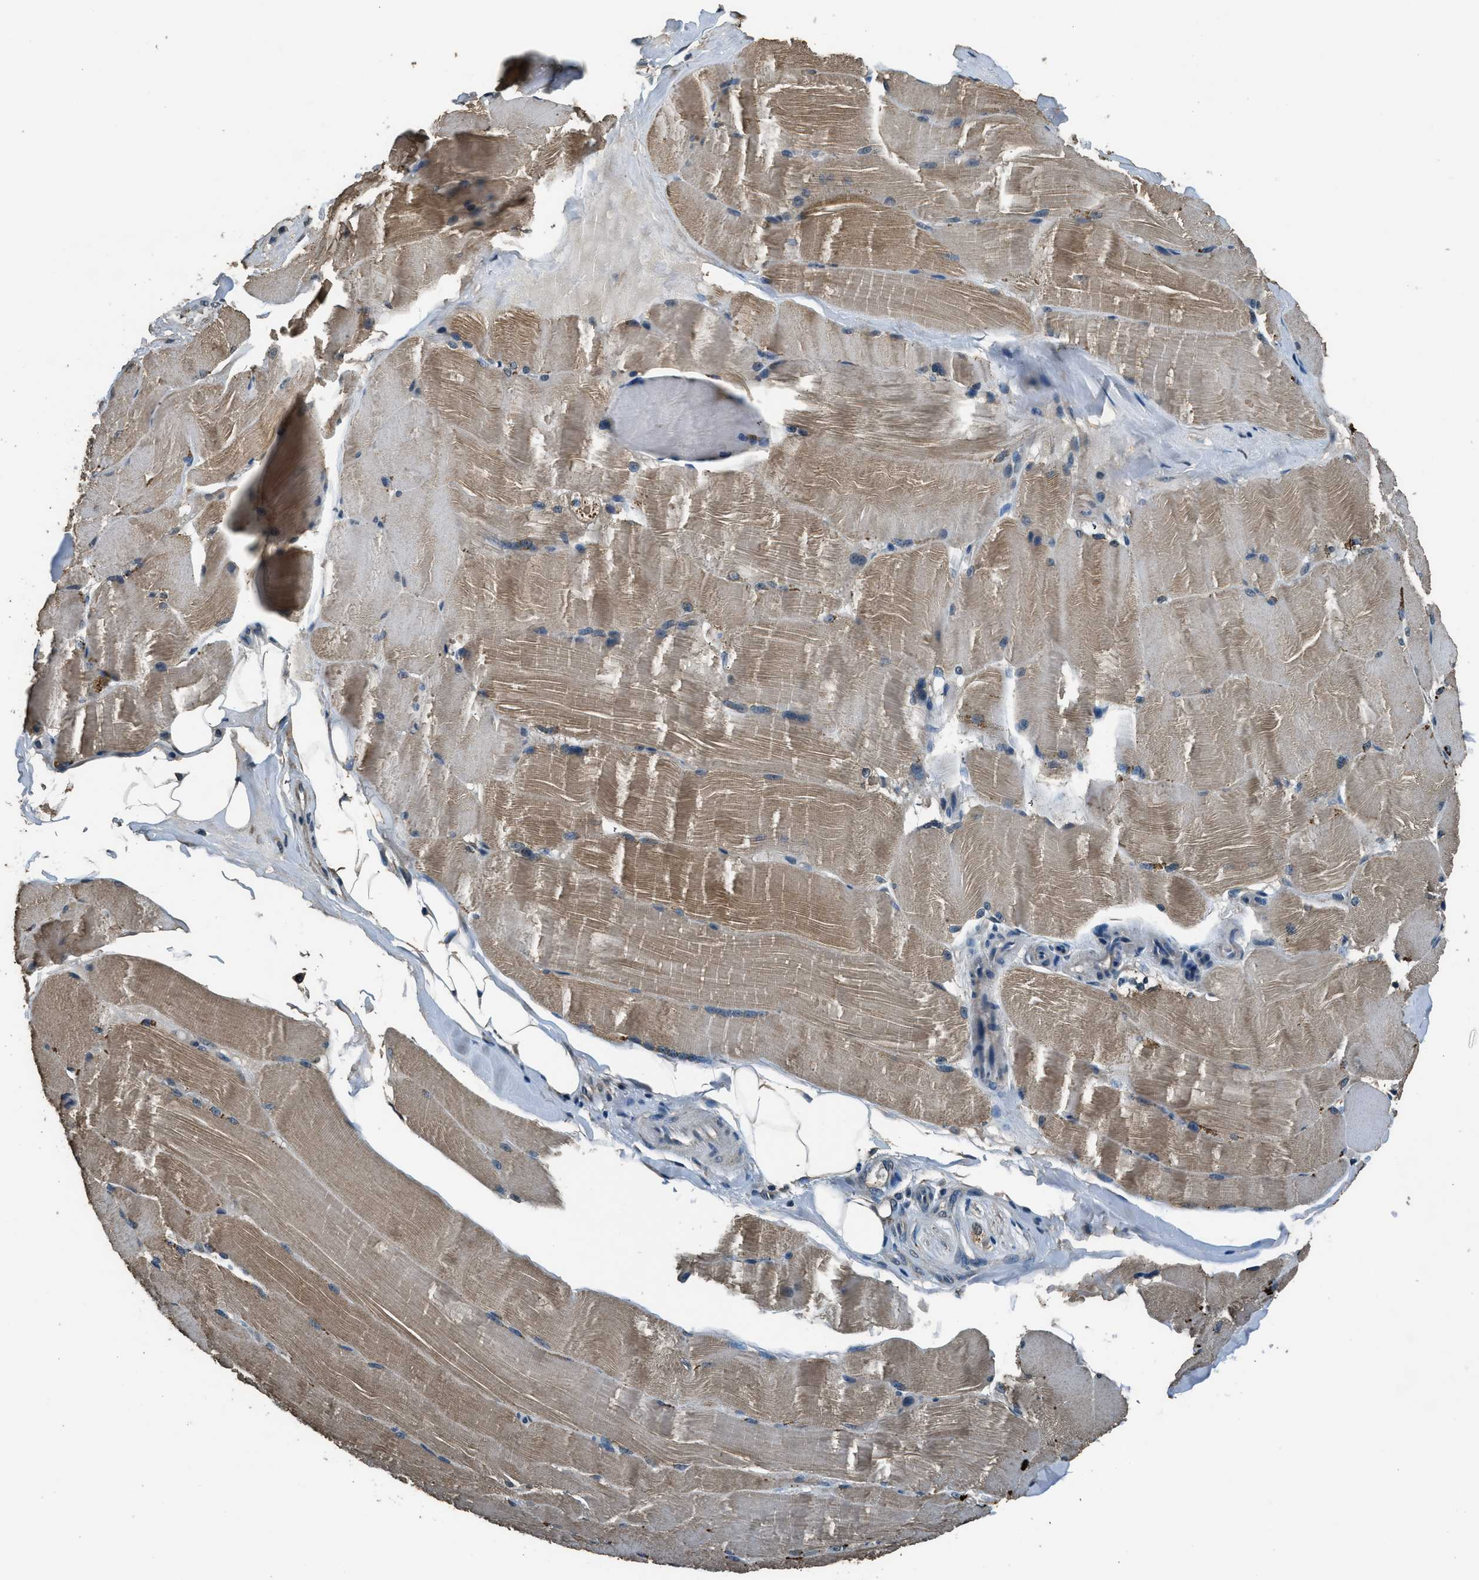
{"staining": {"intensity": "moderate", "quantity": ">75%", "location": "cytoplasmic/membranous"}, "tissue": "skeletal muscle", "cell_type": "Myocytes", "image_type": "normal", "snomed": [{"axis": "morphology", "description": "Normal tissue, NOS"}, {"axis": "topography", "description": "Skin"}, {"axis": "topography", "description": "Skeletal muscle"}], "caption": "An image of skeletal muscle stained for a protein shows moderate cytoplasmic/membranous brown staining in myocytes. The staining was performed using DAB (3,3'-diaminobenzidine), with brown indicating positive protein expression. Nuclei are stained blue with hematoxylin.", "gene": "SALL3", "patient": {"sex": "male", "age": 83}}